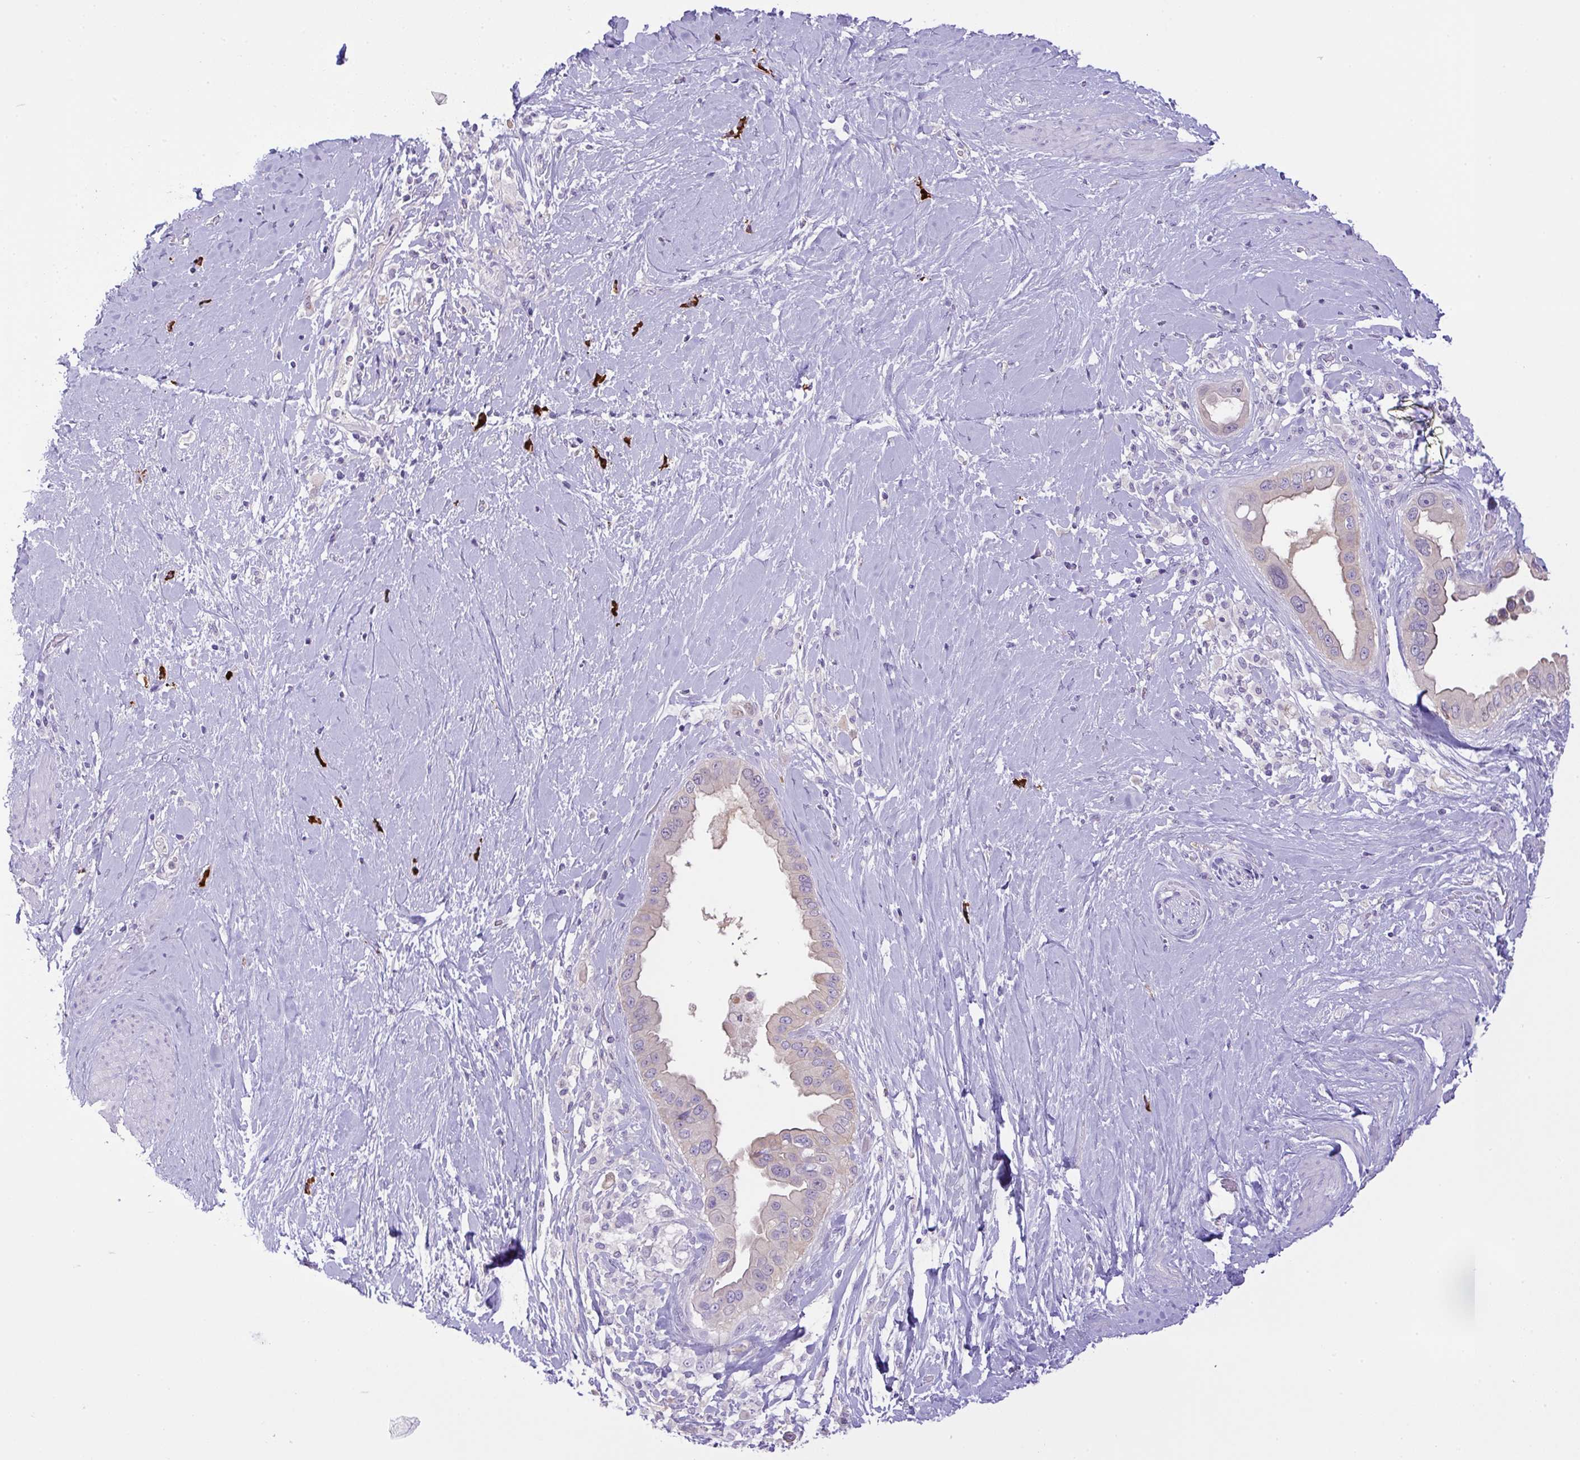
{"staining": {"intensity": "weak", "quantity": "<25%", "location": "cytoplasmic/membranous"}, "tissue": "pancreatic cancer", "cell_type": "Tumor cells", "image_type": "cancer", "snomed": [{"axis": "morphology", "description": "Adenocarcinoma, NOS"}, {"axis": "topography", "description": "Pancreas"}], "caption": "A photomicrograph of human pancreatic cancer is negative for staining in tumor cells.", "gene": "CST11", "patient": {"sex": "female", "age": 56}}